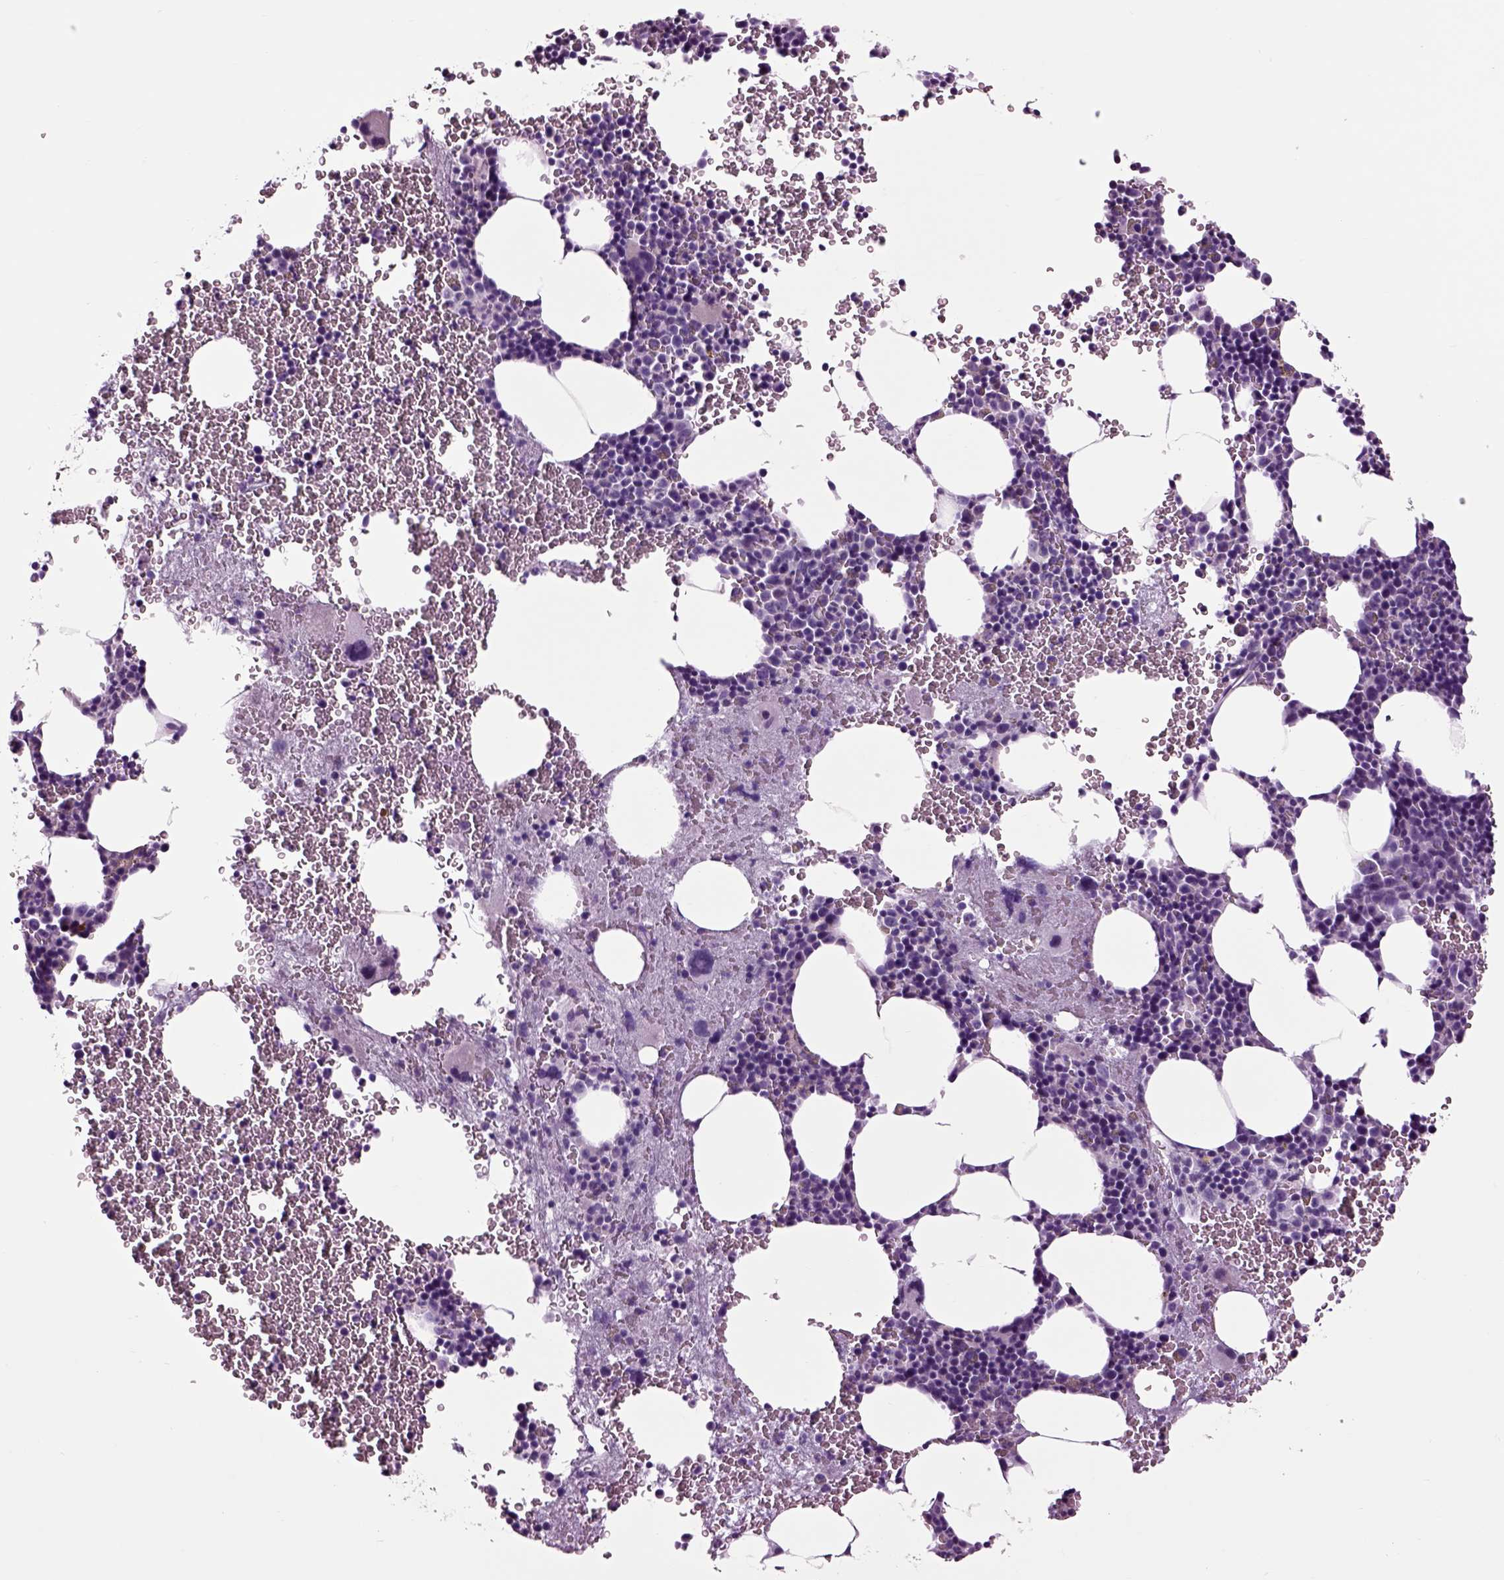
{"staining": {"intensity": "negative", "quantity": "none", "location": "none"}, "tissue": "bone marrow", "cell_type": "Hematopoietic cells", "image_type": "normal", "snomed": [{"axis": "morphology", "description": "Normal tissue, NOS"}, {"axis": "topography", "description": "Bone marrow"}], "caption": "Immunohistochemistry of unremarkable bone marrow displays no staining in hematopoietic cells. (DAB immunohistochemistry (IHC) with hematoxylin counter stain).", "gene": "ARHGAP11A", "patient": {"sex": "male", "age": 50}}